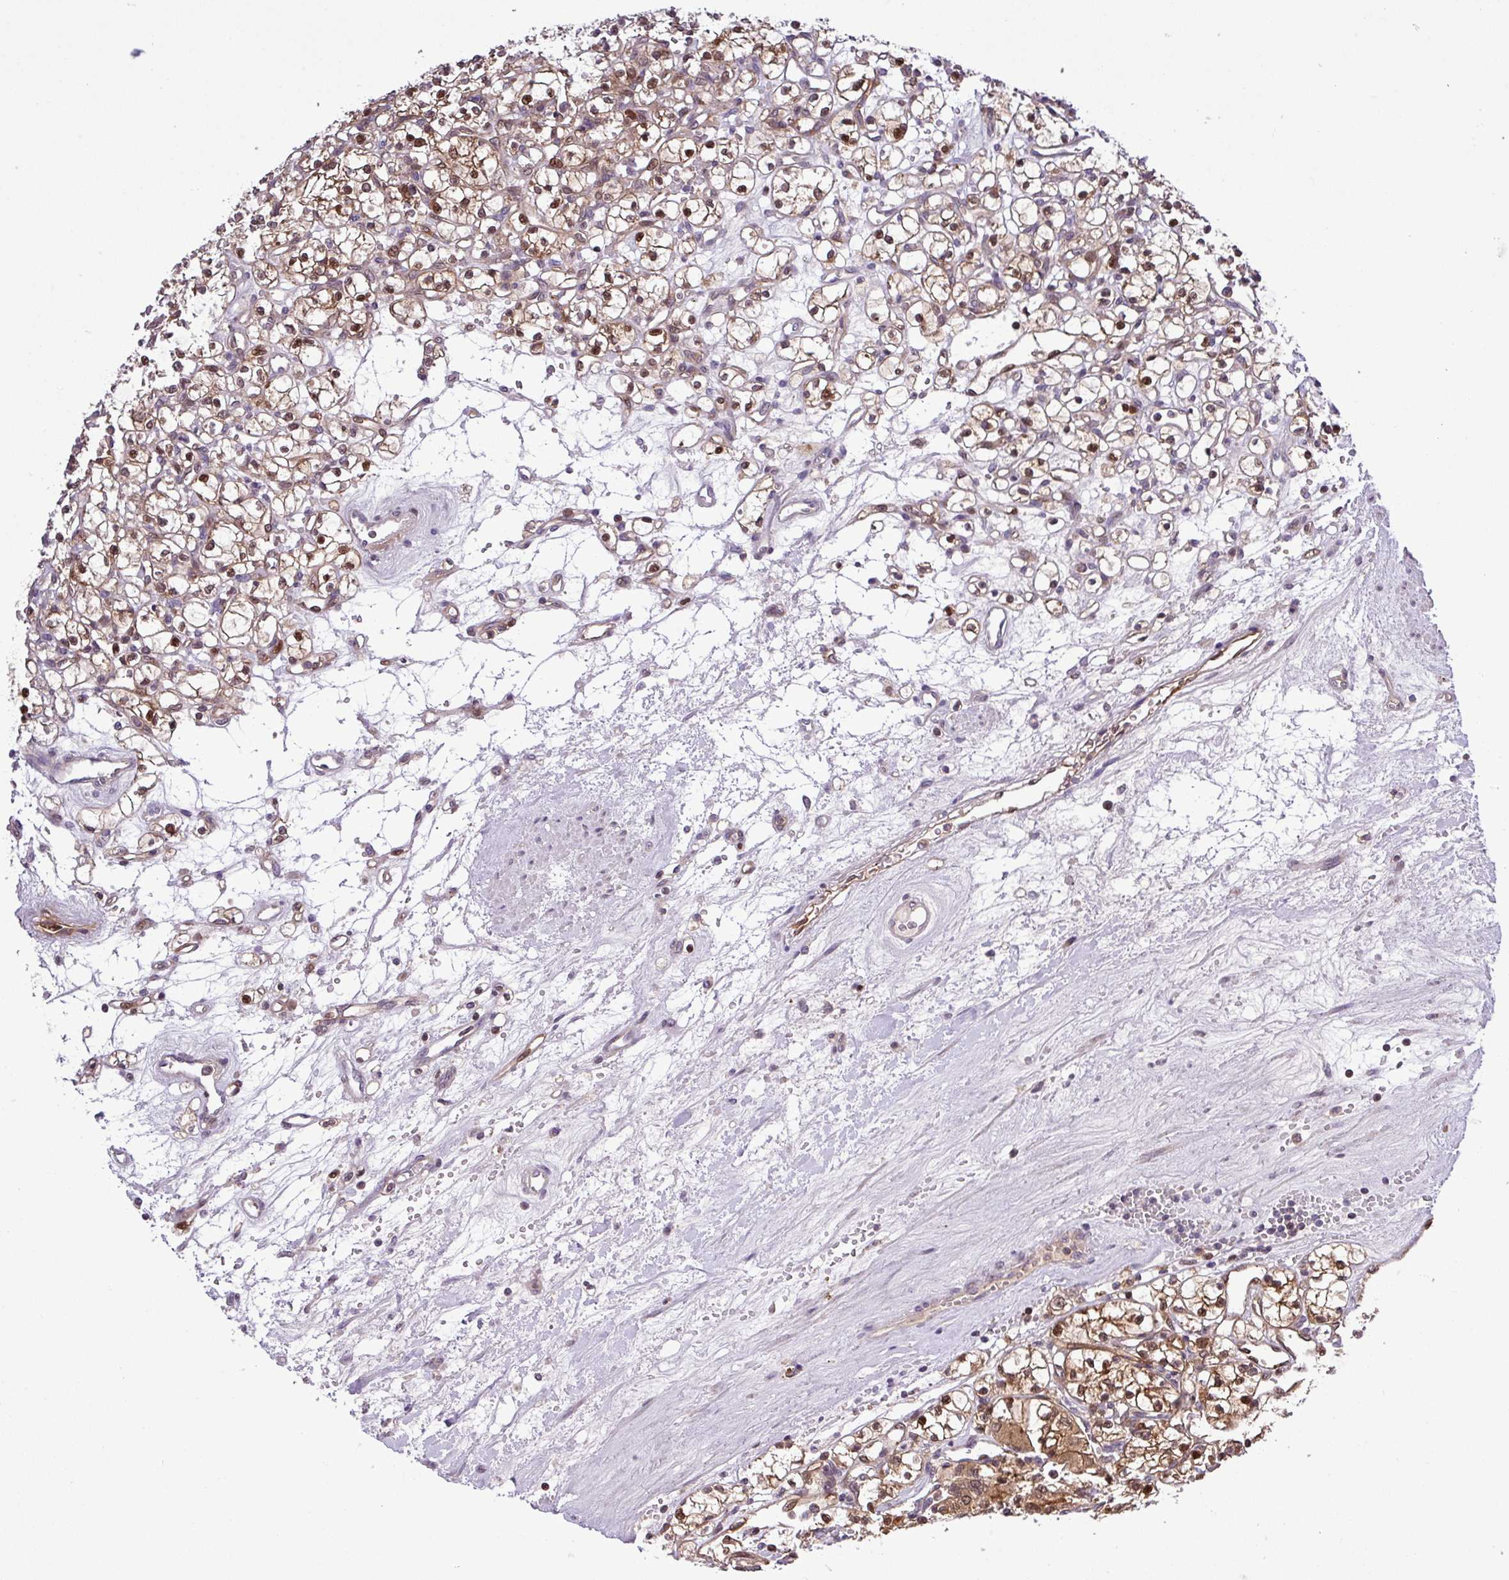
{"staining": {"intensity": "moderate", "quantity": ">75%", "location": "cytoplasmic/membranous,nuclear"}, "tissue": "renal cancer", "cell_type": "Tumor cells", "image_type": "cancer", "snomed": [{"axis": "morphology", "description": "Adenocarcinoma, NOS"}, {"axis": "topography", "description": "Kidney"}], "caption": "This is a micrograph of IHC staining of adenocarcinoma (renal), which shows moderate expression in the cytoplasmic/membranous and nuclear of tumor cells.", "gene": "CARHSP1", "patient": {"sex": "female", "age": 59}}